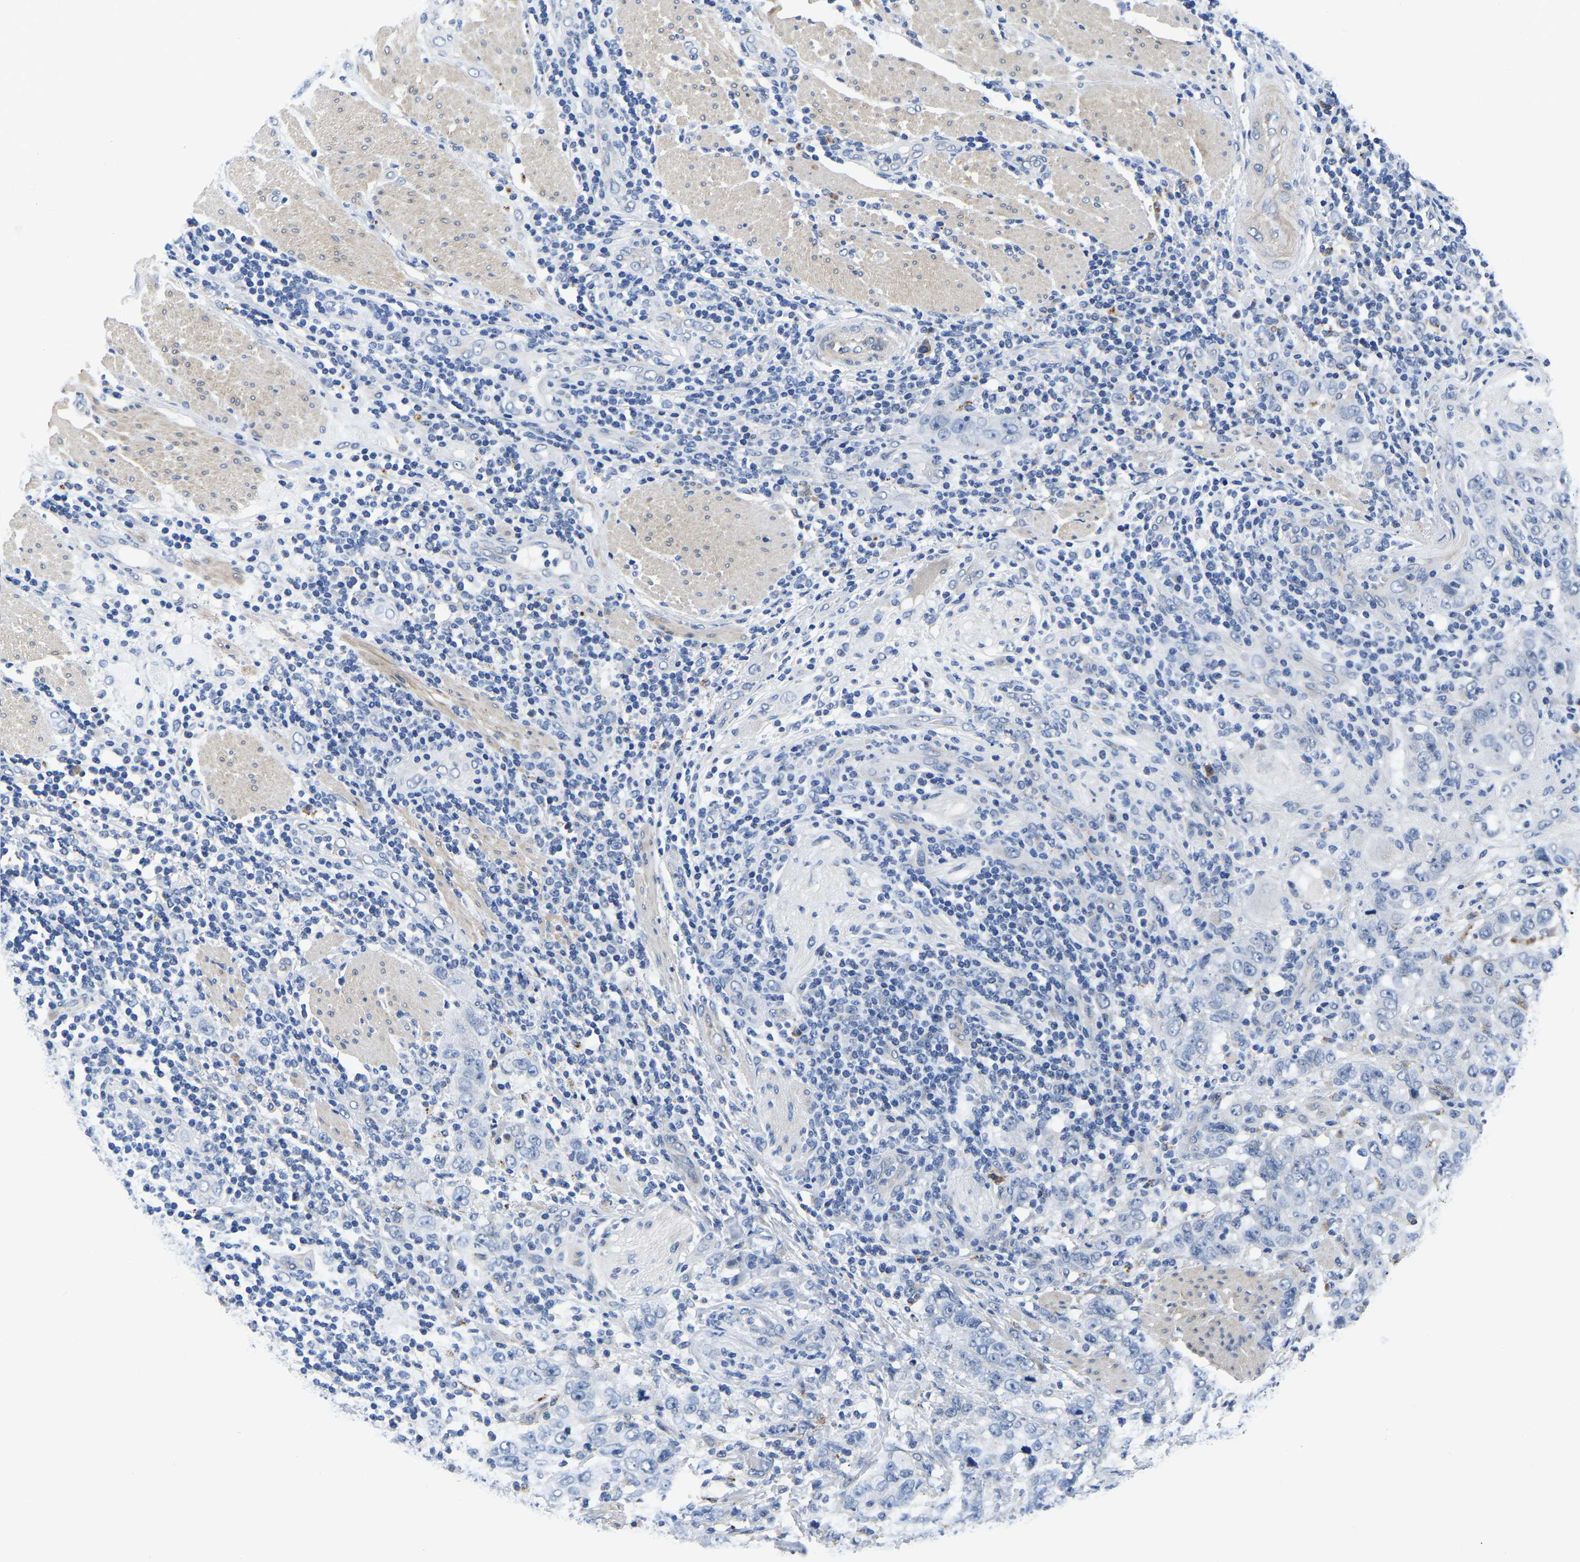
{"staining": {"intensity": "negative", "quantity": "none", "location": "none"}, "tissue": "stomach cancer", "cell_type": "Tumor cells", "image_type": "cancer", "snomed": [{"axis": "morphology", "description": "Adenocarcinoma, NOS"}, {"axis": "topography", "description": "Stomach"}], "caption": "This is a micrograph of immunohistochemistry staining of adenocarcinoma (stomach), which shows no positivity in tumor cells. (DAB IHC, high magnification).", "gene": "PDLIM7", "patient": {"sex": "male", "age": 48}}